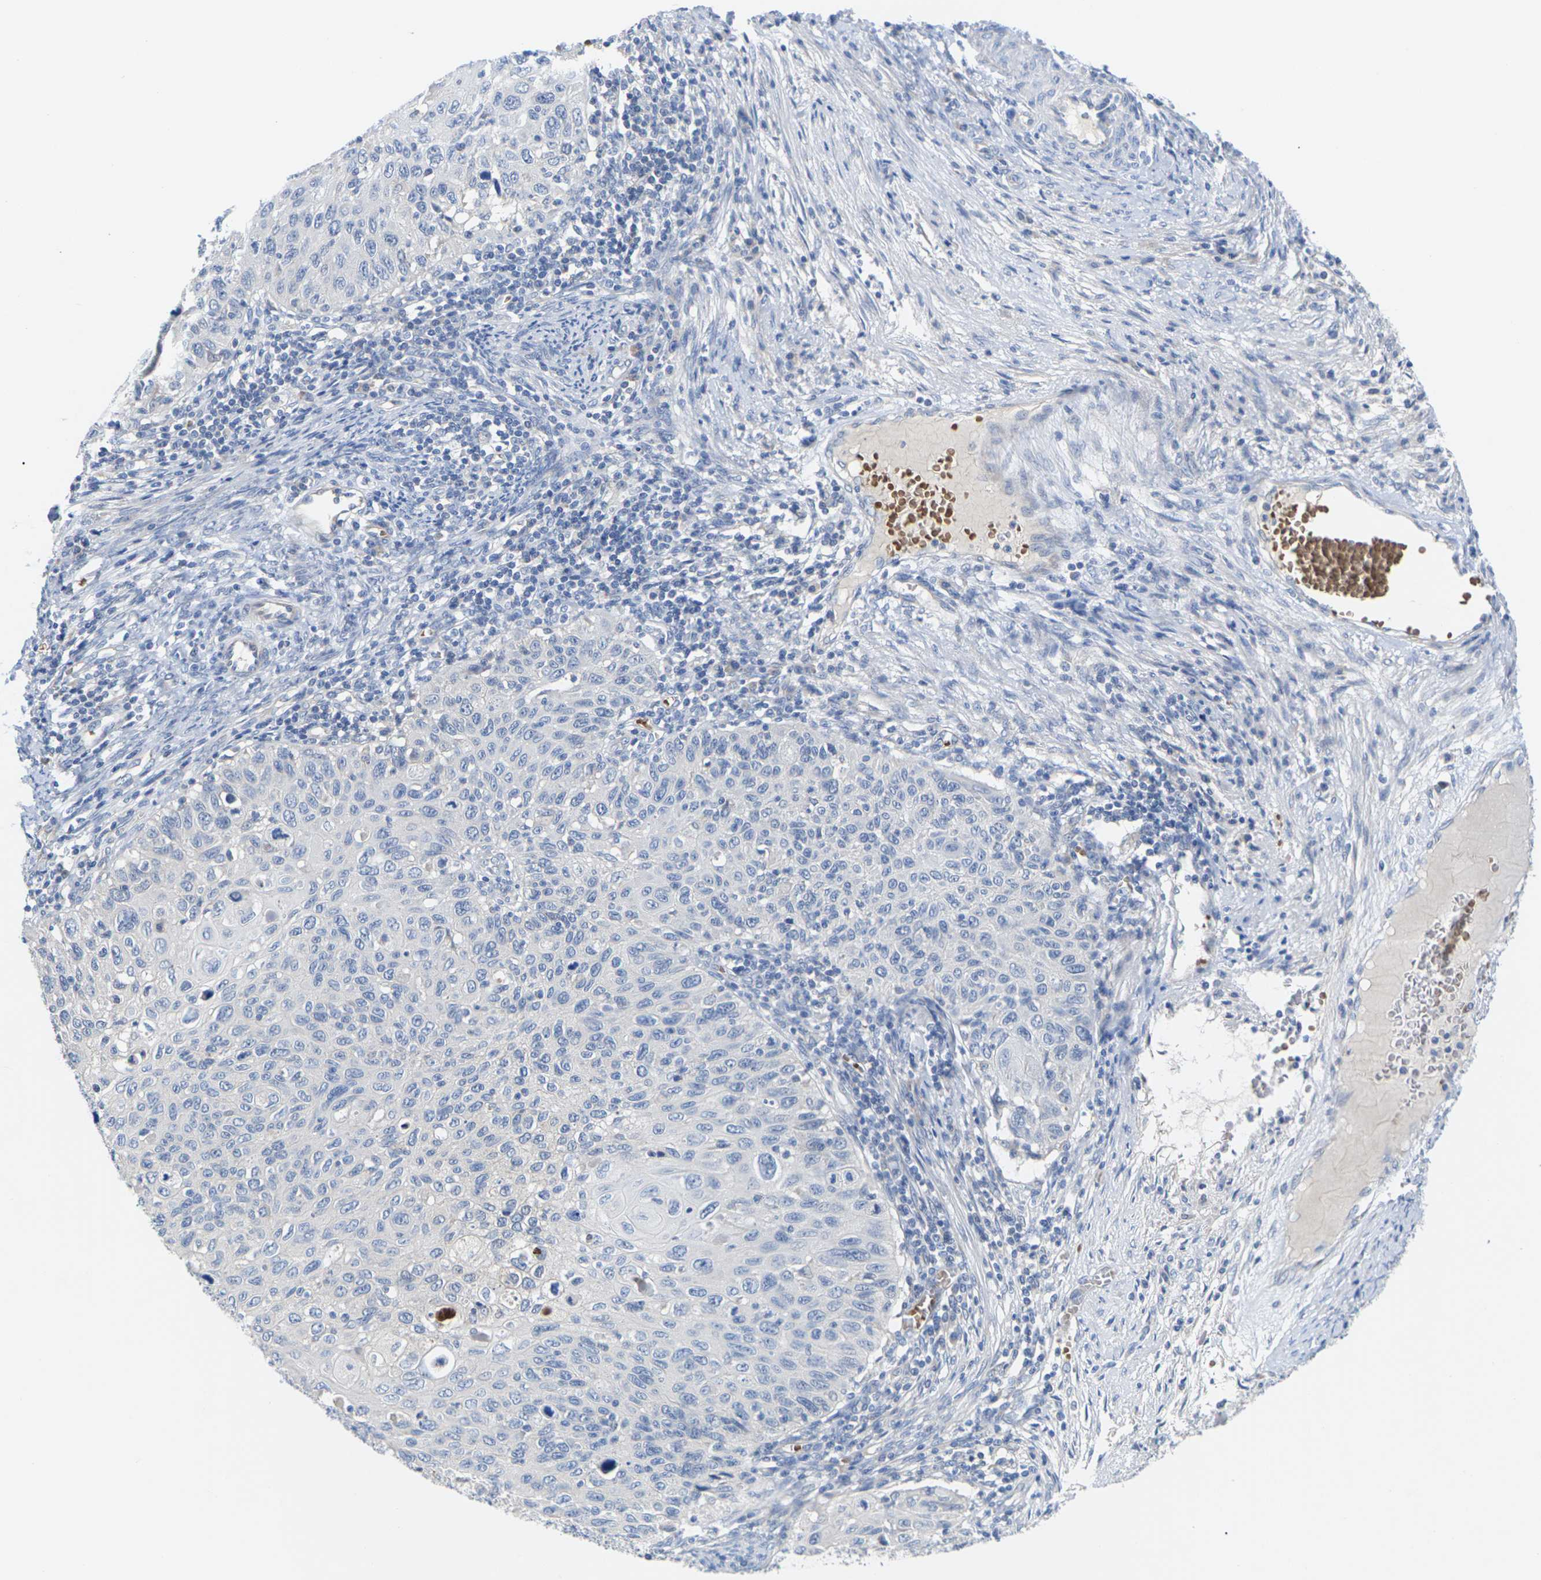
{"staining": {"intensity": "negative", "quantity": "none", "location": "none"}, "tissue": "cervical cancer", "cell_type": "Tumor cells", "image_type": "cancer", "snomed": [{"axis": "morphology", "description": "Squamous cell carcinoma, NOS"}, {"axis": "topography", "description": "Cervix"}], "caption": "Tumor cells show no significant protein positivity in cervical squamous cell carcinoma.", "gene": "TMCO4", "patient": {"sex": "female", "age": 70}}